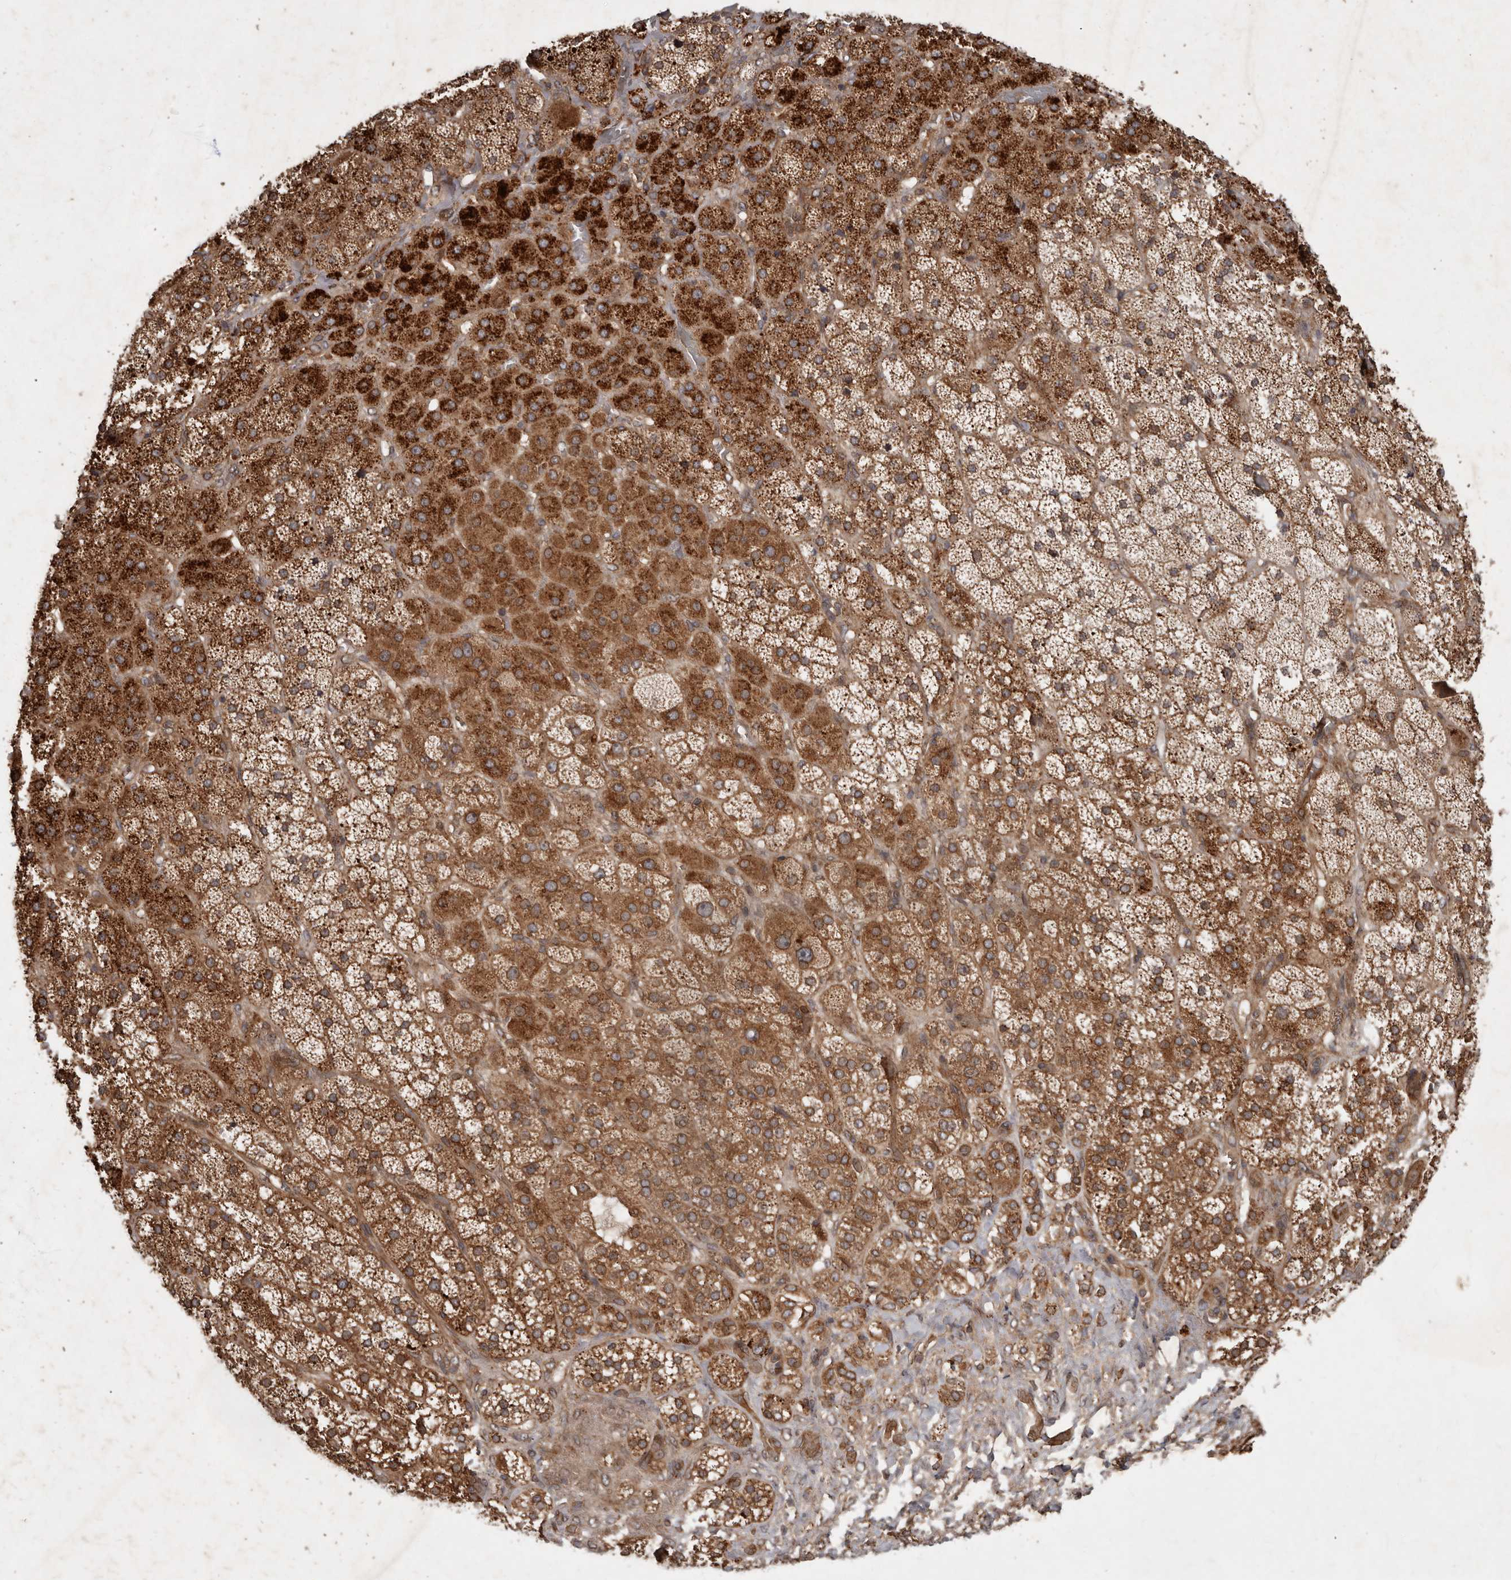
{"staining": {"intensity": "strong", "quantity": ">75%", "location": "cytoplasmic/membranous"}, "tissue": "adrenal gland", "cell_type": "Glandular cells", "image_type": "normal", "snomed": [{"axis": "morphology", "description": "Normal tissue, NOS"}, {"axis": "topography", "description": "Adrenal gland"}], "caption": "Normal adrenal gland reveals strong cytoplasmic/membranous positivity in approximately >75% of glandular cells, visualized by immunohistochemistry. (Stains: DAB (3,3'-diaminobenzidine) in brown, nuclei in blue, Microscopy: brightfield microscopy at high magnification).", "gene": "STK36", "patient": {"sex": "male", "age": 57}}